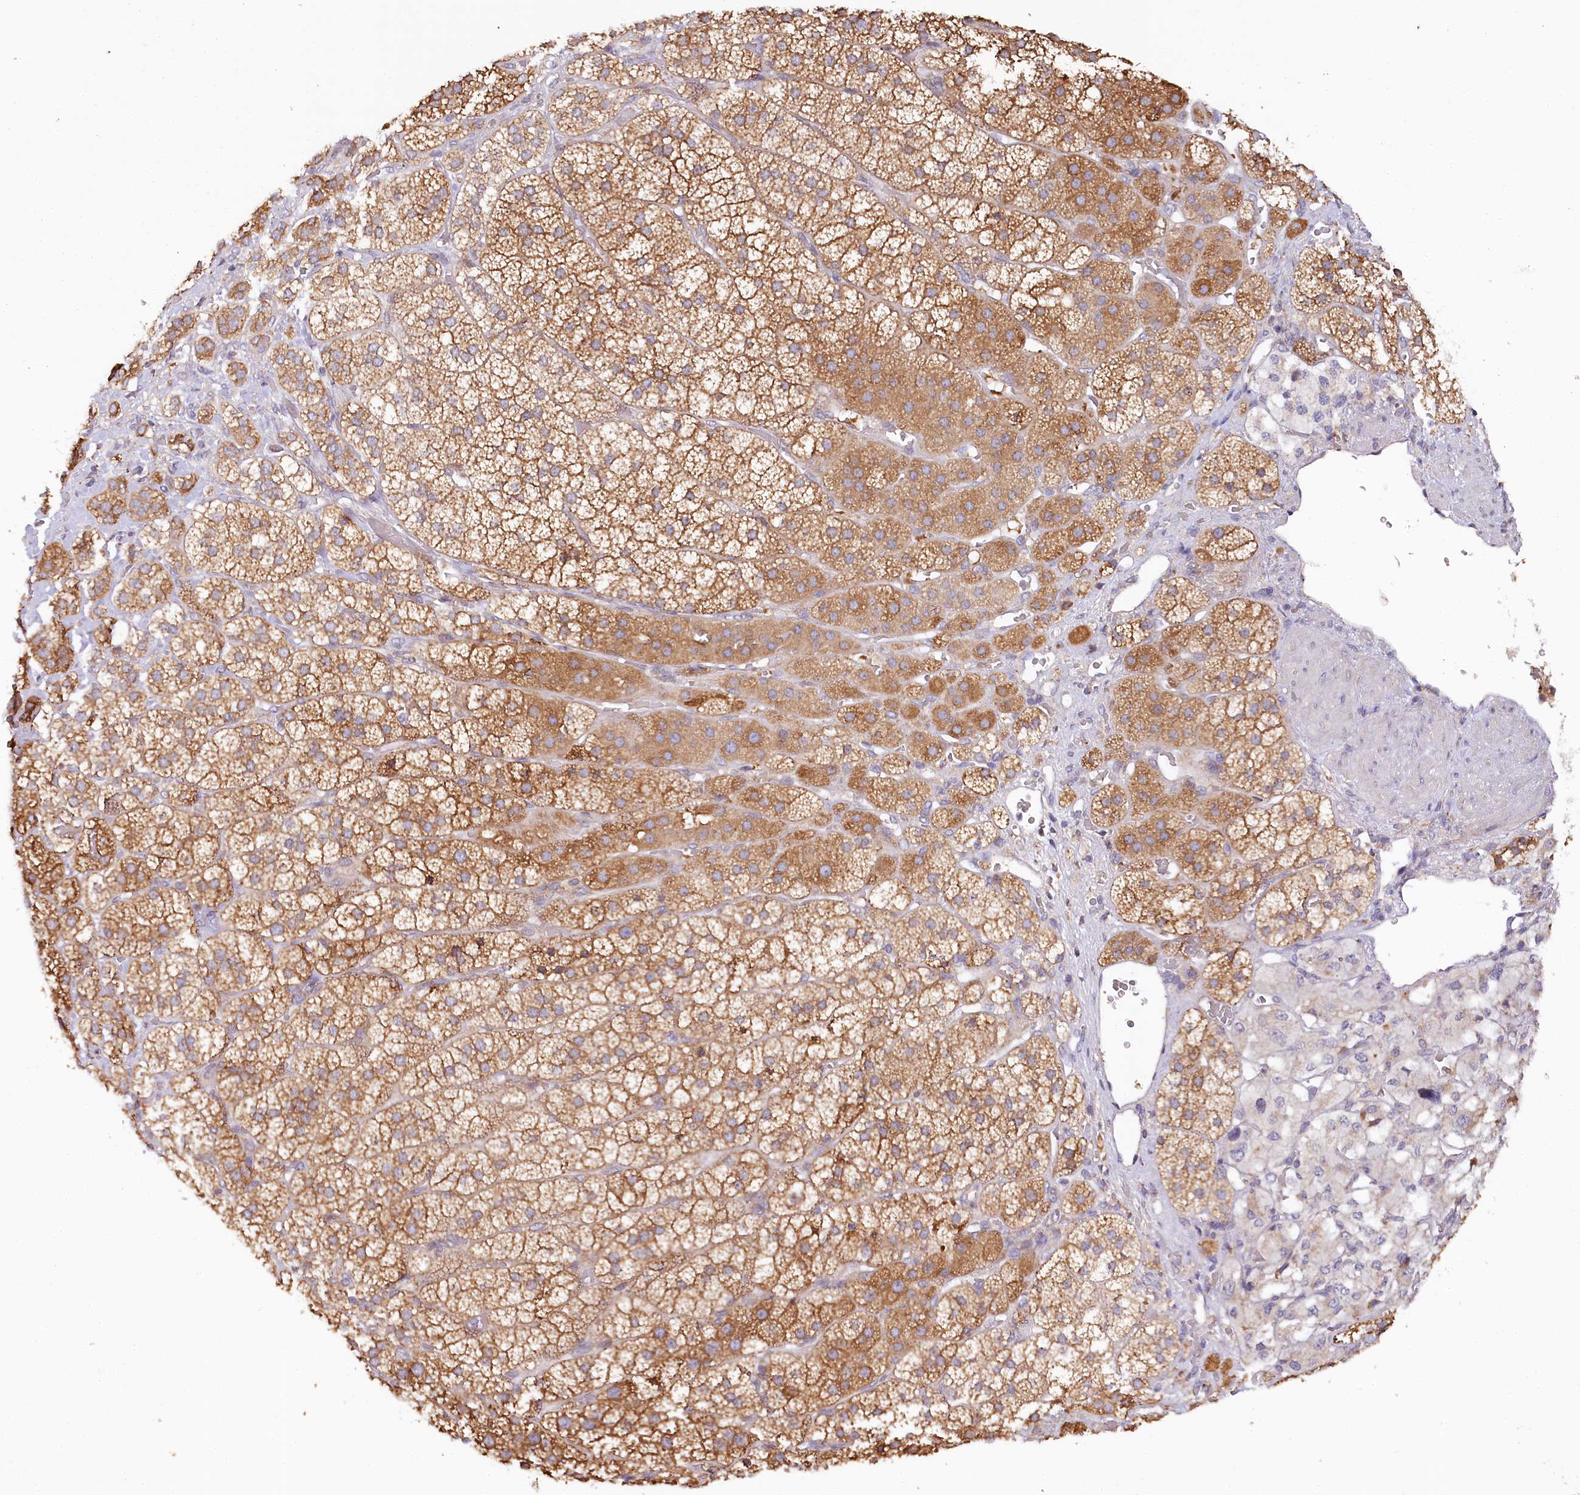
{"staining": {"intensity": "moderate", "quantity": ">75%", "location": "cytoplasmic/membranous"}, "tissue": "adrenal gland", "cell_type": "Glandular cells", "image_type": "normal", "snomed": [{"axis": "morphology", "description": "Normal tissue, NOS"}, {"axis": "topography", "description": "Adrenal gland"}], "caption": "Human adrenal gland stained with a protein marker shows moderate staining in glandular cells.", "gene": "VEGFA", "patient": {"sex": "female", "age": 44}}